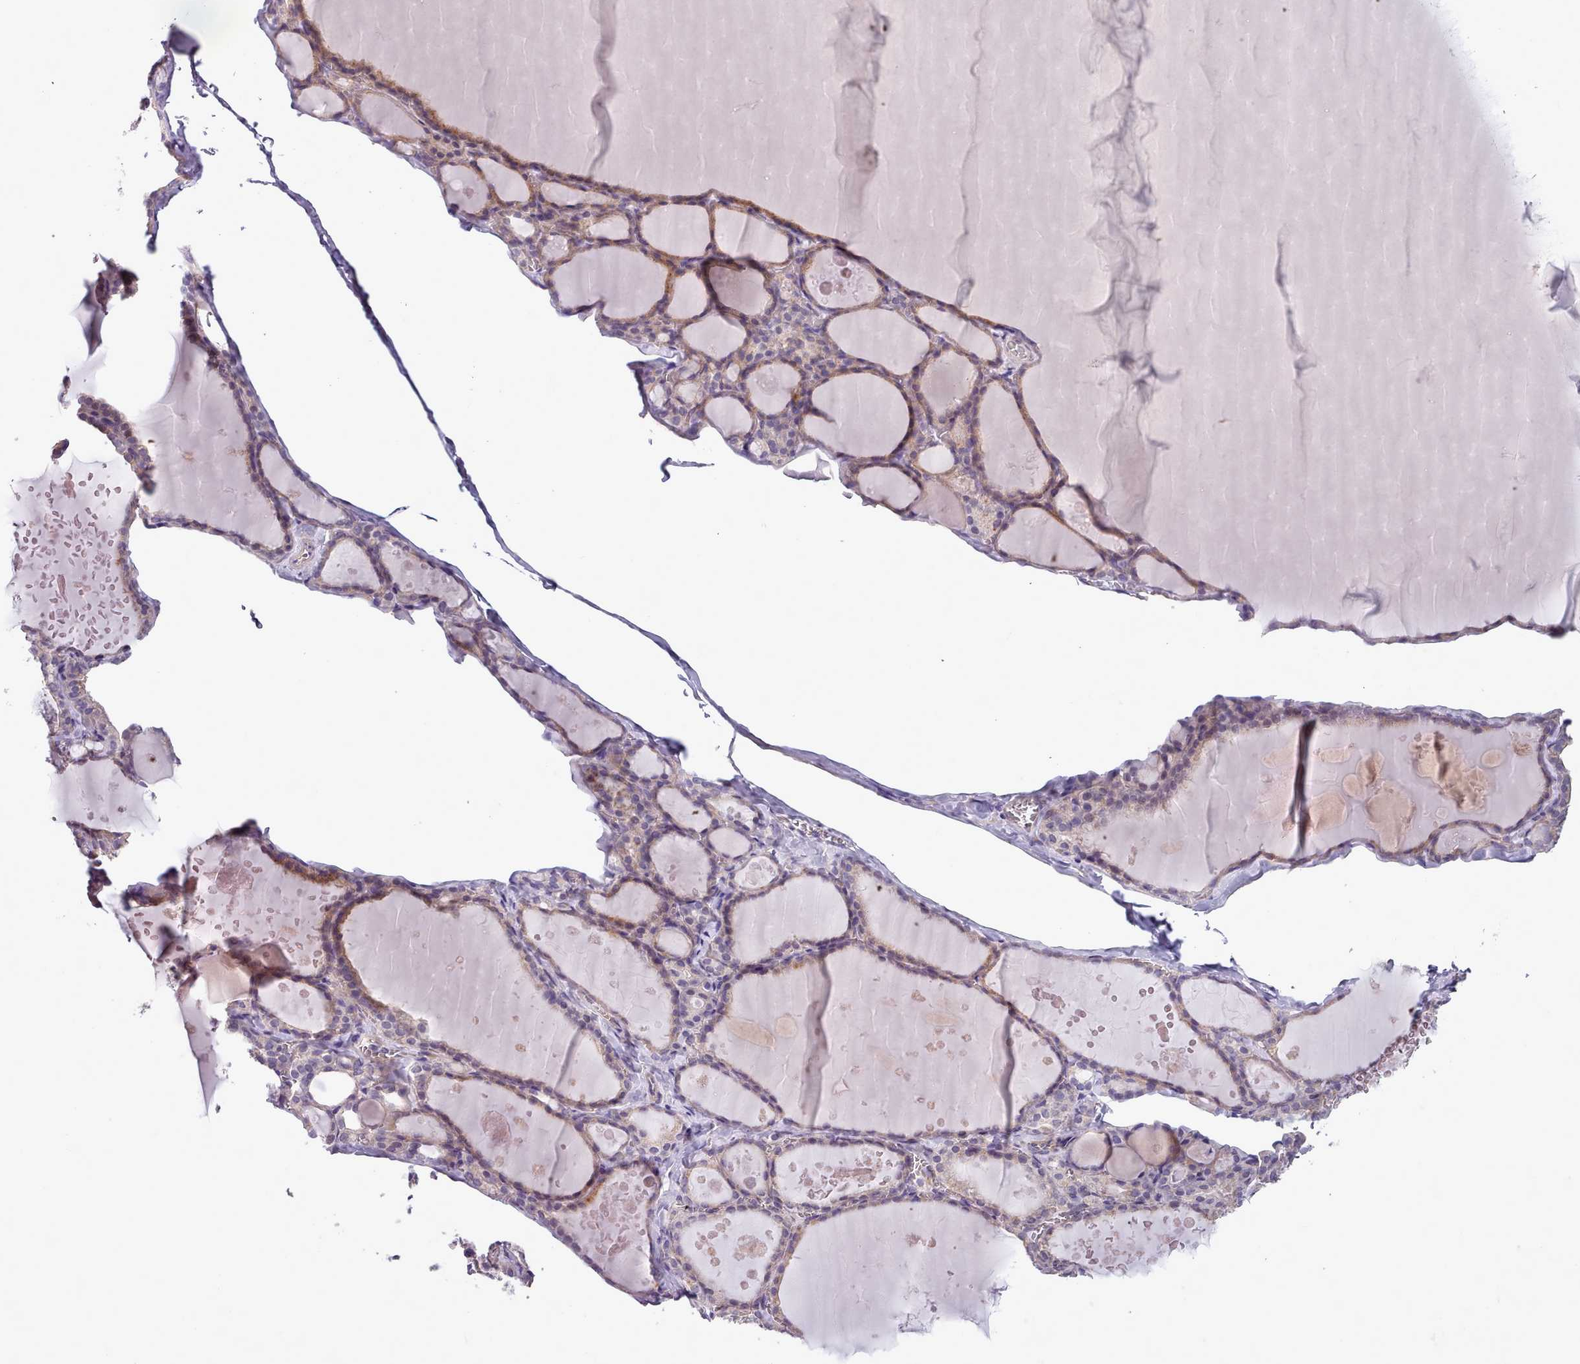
{"staining": {"intensity": "weak", "quantity": "25%-75%", "location": "cytoplasmic/membranous"}, "tissue": "thyroid gland", "cell_type": "Glandular cells", "image_type": "normal", "snomed": [{"axis": "morphology", "description": "Normal tissue, NOS"}, {"axis": "topography", "description": "Thyroid gland"}], "caption": "Weak cytoplasmic/membranous staining for a protein is present in approximately 25%-75% of glandular cells of unremarkable thyroid gland using IHC.", "gene": "SETX", "patient": {"sex": "male", "age": 56}}